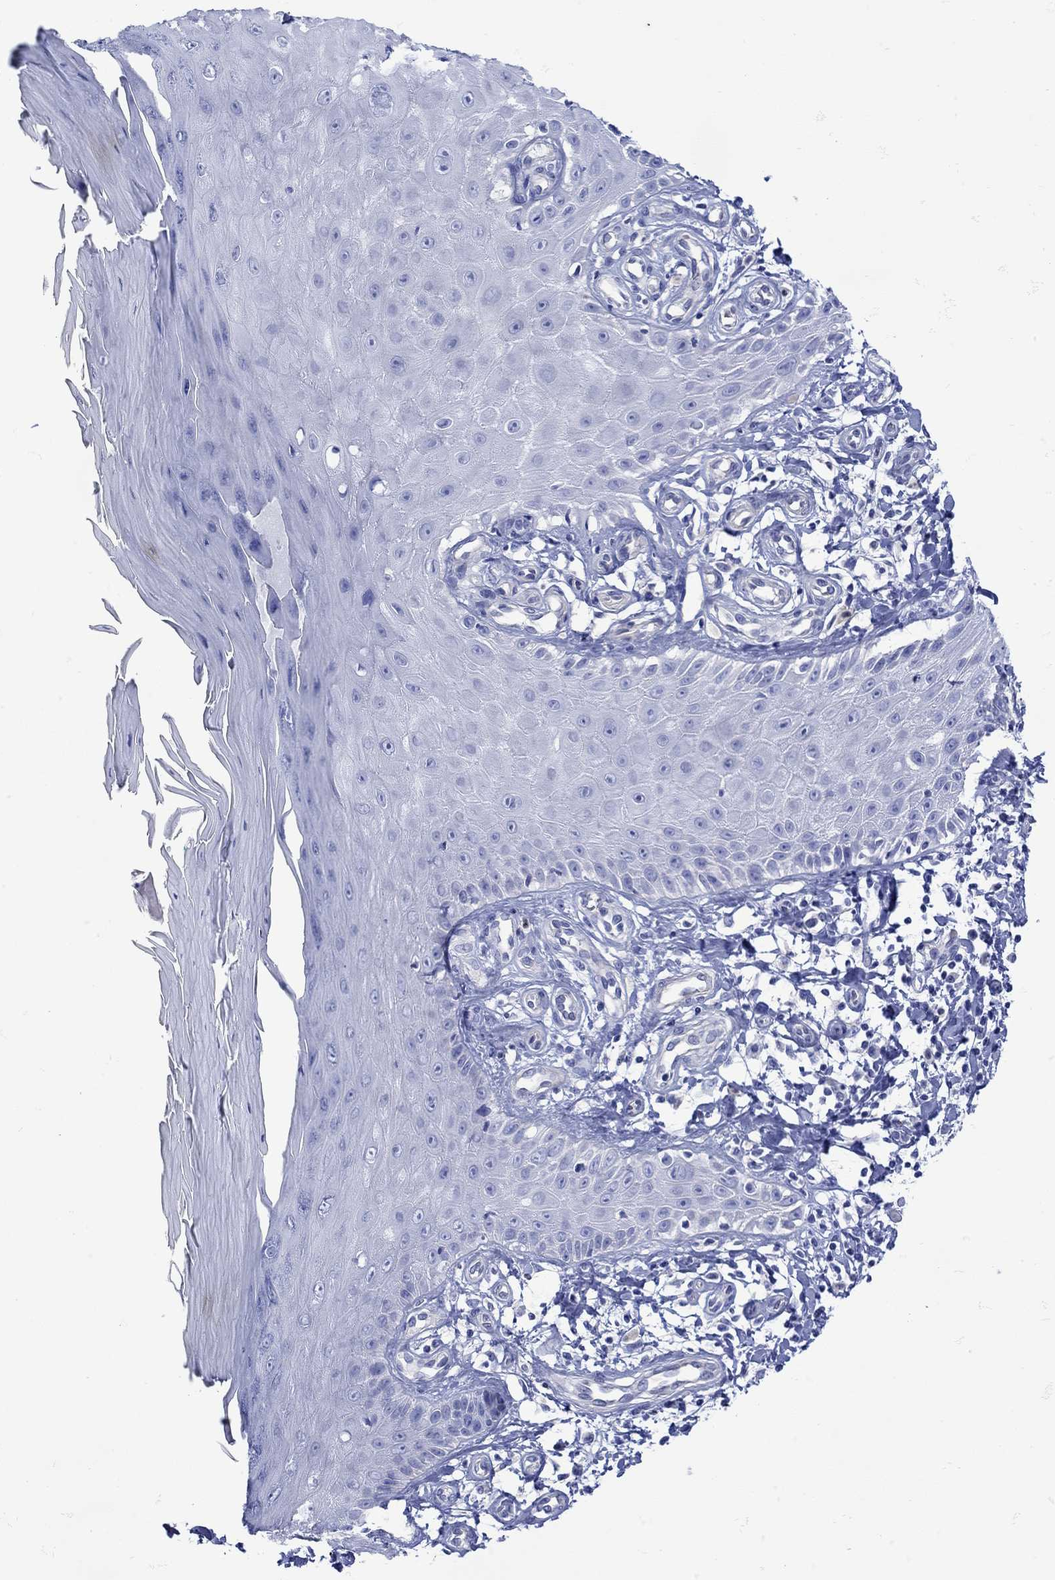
{"staining": {"intensity": "negative", "quantity": "none", "location": "none"}, "tissue": "skin", "cell_type": "Fibroblasts", "image_type": "normal", "snomed": [{"axis": "morphology", "description": "Normal tissue, NOS"}, {"axis": "morphology", "description": "Inflammation, NOS"}, {"axis": "morphology", "description": "Fibrosis, NOS"}, {"axis": "topography", "description": "Skin"}], "caption": "DAB (3,3'-diaminobenzidine) immunohistochemical staining of normal skin demonstrates no significant positivity in fibroblasts. Brightfield microscopy of immunohistochemistry (IHC) stained with DAB (brown) and hematoxylin (blue), captured at high magnification.", "gene": "ANKMY1", "patient": {"sex": "male", "age": 71}}